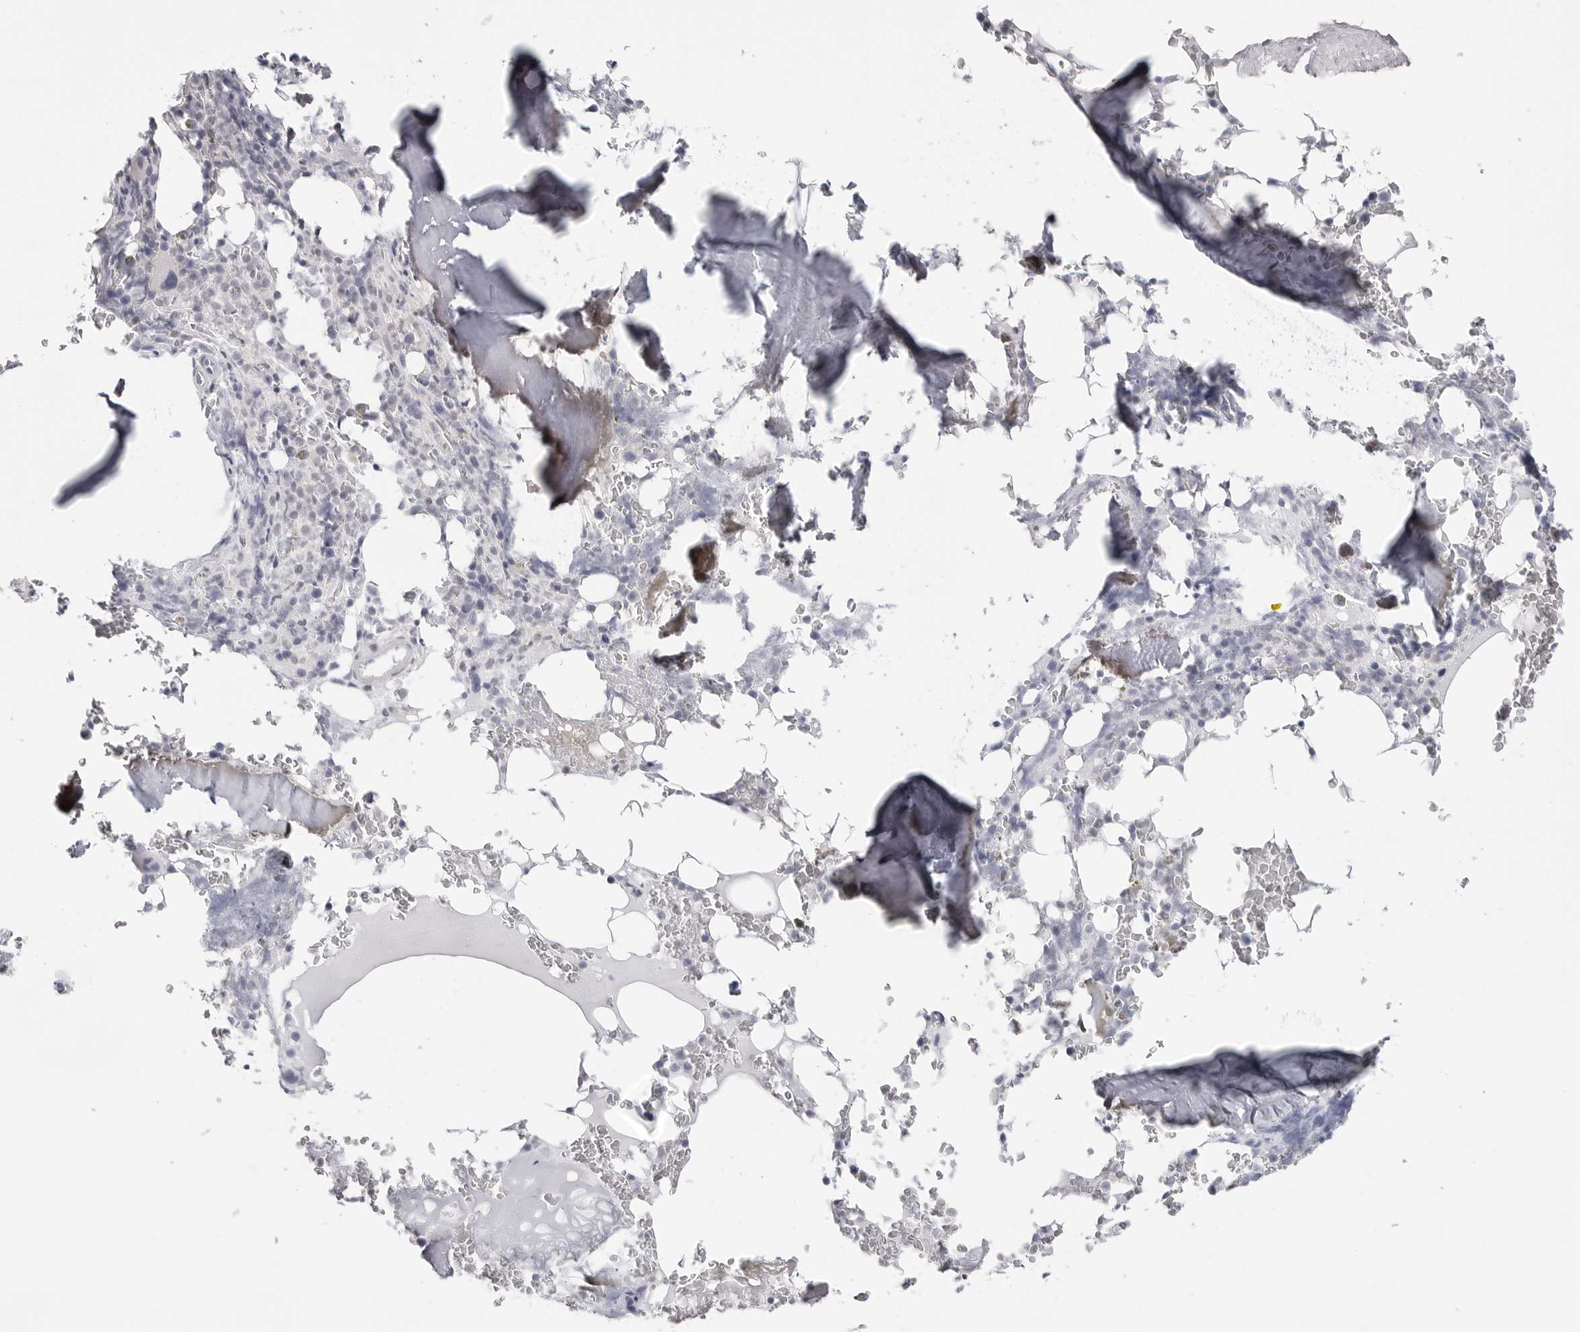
{"staining": {"intensity": "negative", "quantity": "none", "location": "none"}, "tissue": "bone marrow", "cell_type": "Hematopoietic cells", "image_type": "normal", "snomed": [{"axis": "morphology", "description": "Normal tissue, NOS"}, {"axis": "topography", "description": "Bone marrow"}], "caption": "Immunohistochemical staining of normal human bone marrow displays no significant expression in hematopoietic cells.", "gene": "YWHAG", "patient": {"sex": "male", "age": 58}}